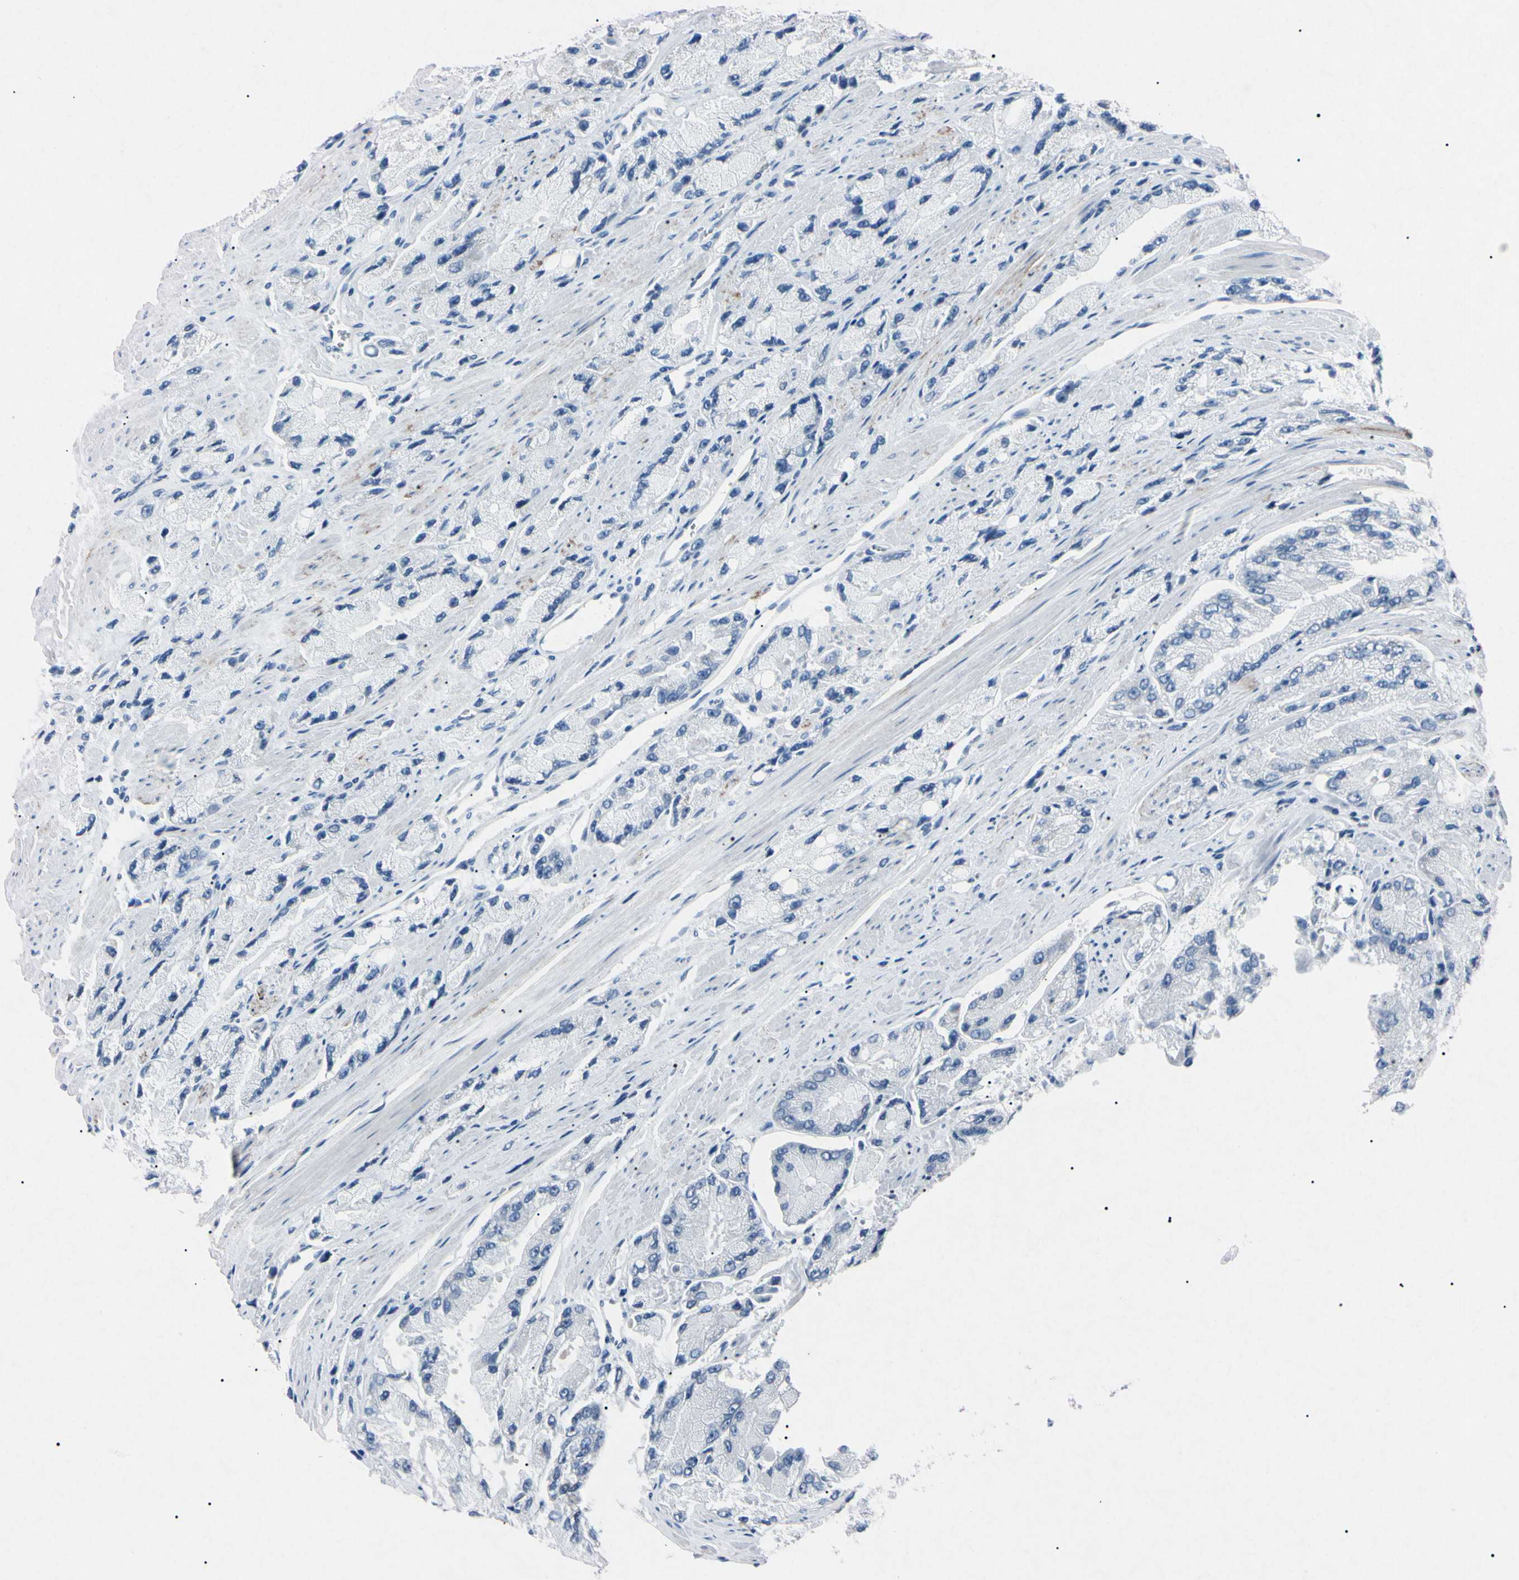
{"staining": {"intensity": "negative", "quantity": "none", "location": "none"}, "tissue": "prostate cancer", "cell_type": "Tumor cells", "image_type": "cancer", "snomed": [{"axis": "morphology", "description": "Adenocarcinoma, High grade"}, {"axis": "topography", "description": "Prostate"}], "caption": "Human prostate cancer stained for a protein using immunohistochemistry (IHC) shows no expression in tumor cells.", "gene": "ELN", "patient": {"sex": "male", "age": 58}}